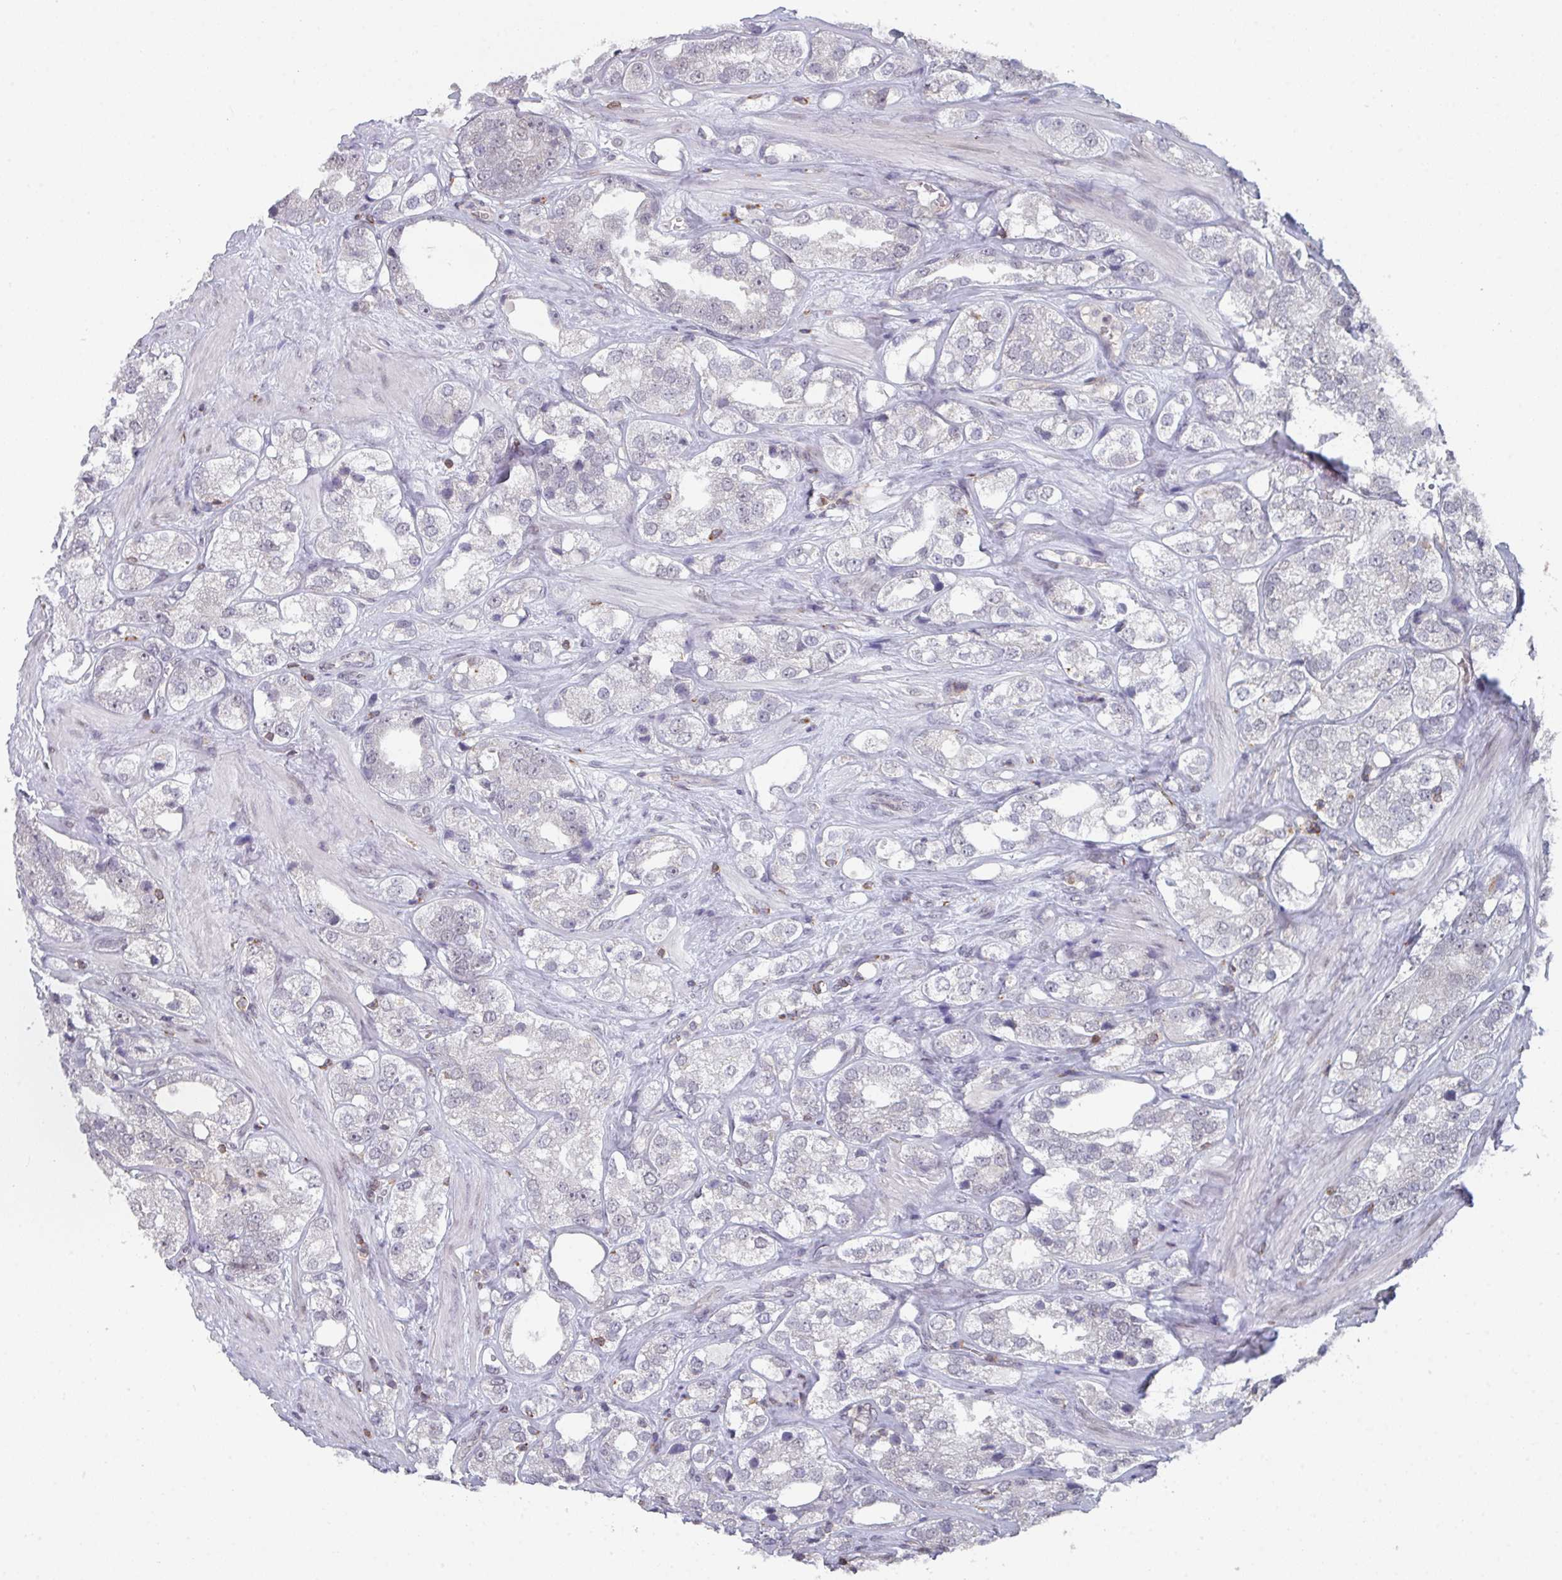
{"staining": {"intensity": "negative", "quantity": "none", "location": "none"}, "tissue": "prostate cancer", "cell_type": "Tumor cells", "image_type": "cancer", "snomed": [{"axis": "morphology", "description": "Adenocarcinoma, NOS"}, {"axis": "topography", "description": "Prostate"}], "caption": "IHC of adenocarcinoma (prostate) reveals no positivity in tumor cells.", "gene": "RASAL3", "patient": {"sex": "male", "age": 79}}